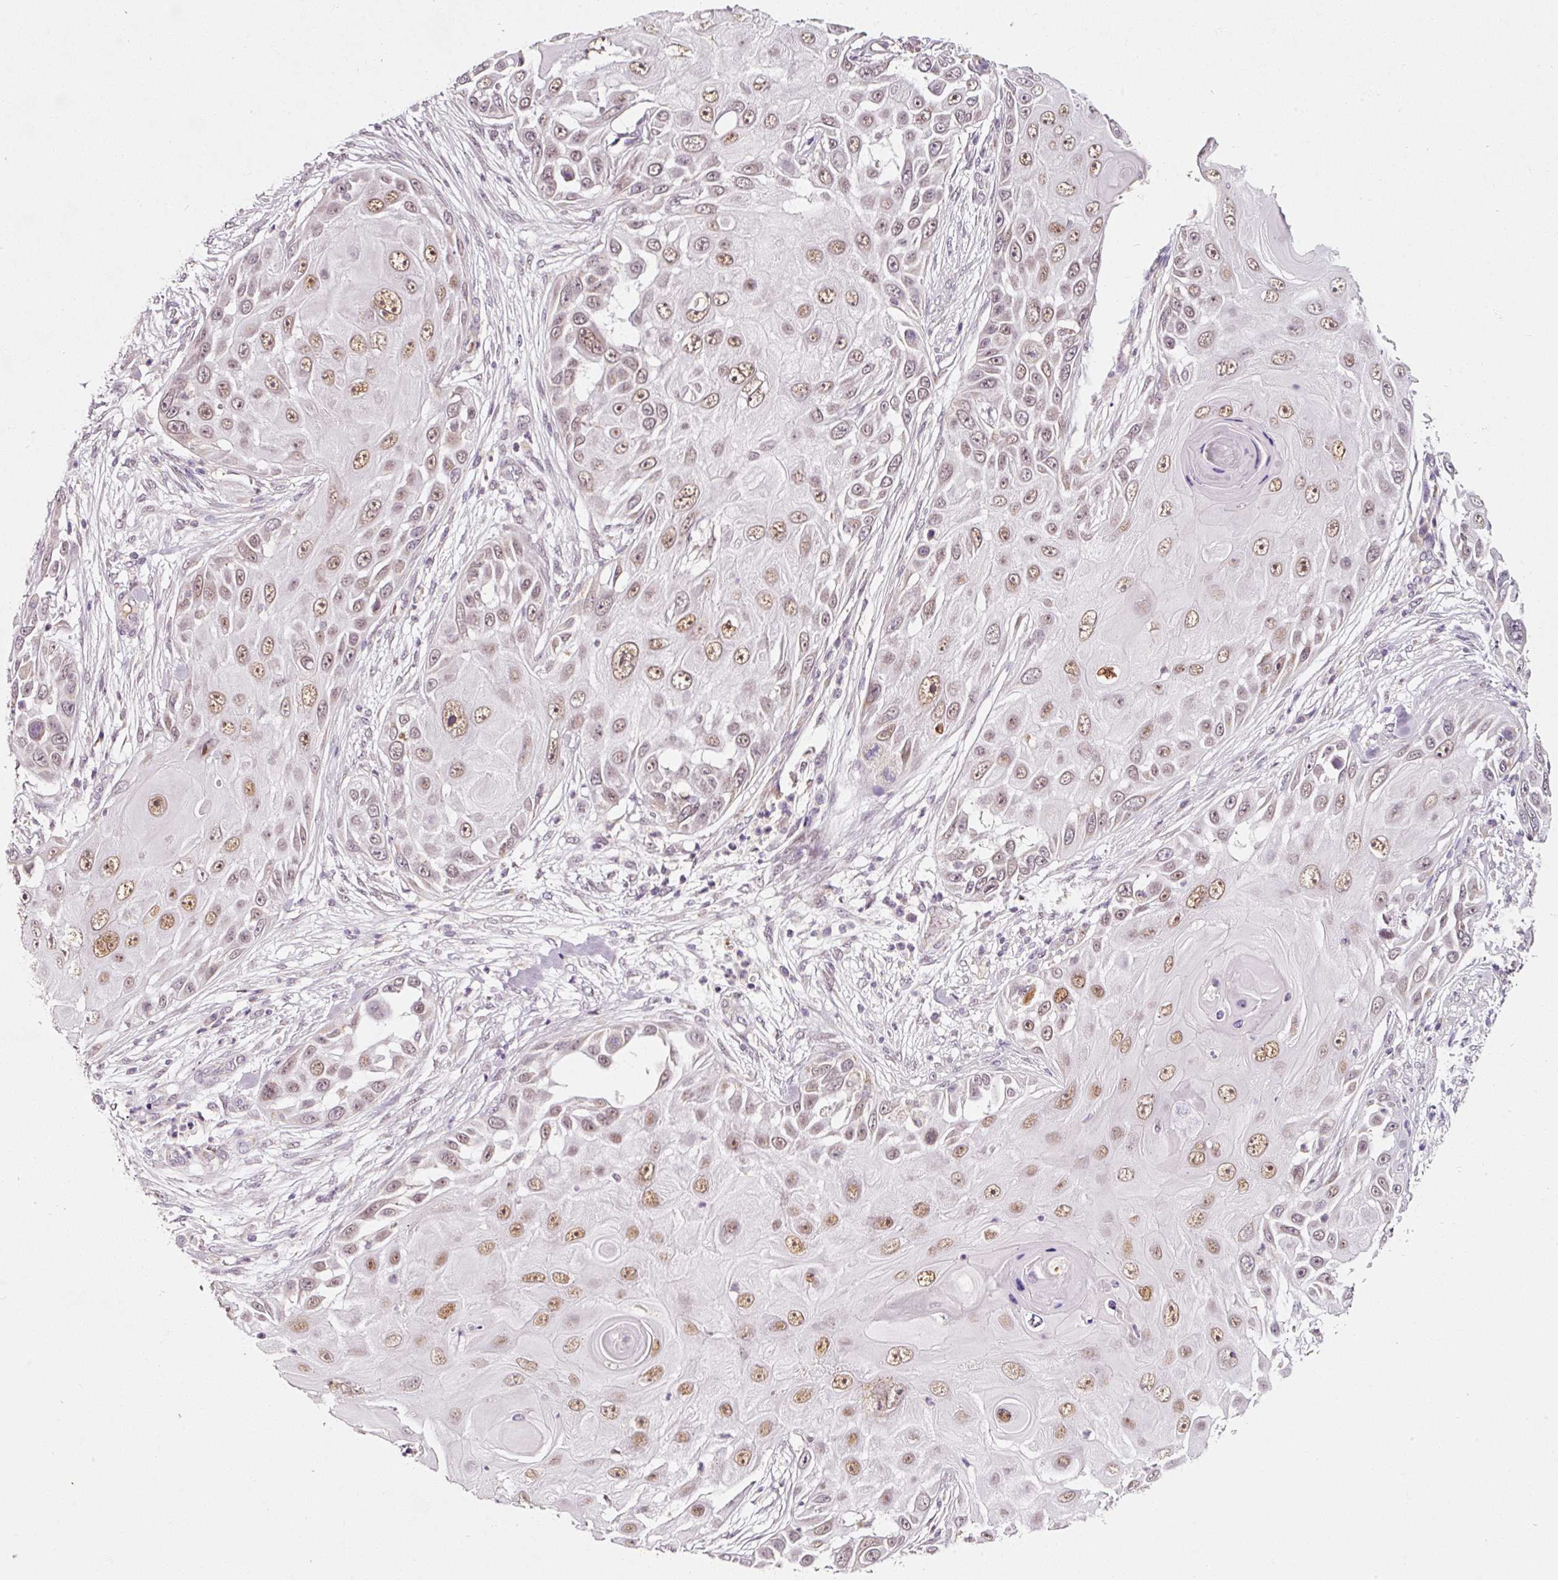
{"staining": {"intensity": "moderate", "quantity": ">75%", "location": "nuclear"}, "tissue": "skin cancer", "cell_type": "Tumor cells", "image_type": "cancer", "snomed": [{"axis": "morphology", "description": "Squamous cell carcinoma, NOS"}, {"axis": "topography", "description": "Skin"}], "caption": "There is medium levels of moderate nuclear positivity in tumor cells of skin cancer, as demonstrated by immunohistochemical staining (brown color).", "gene": "ZNF460", "patient": {"sex": "female", "age": 44}}